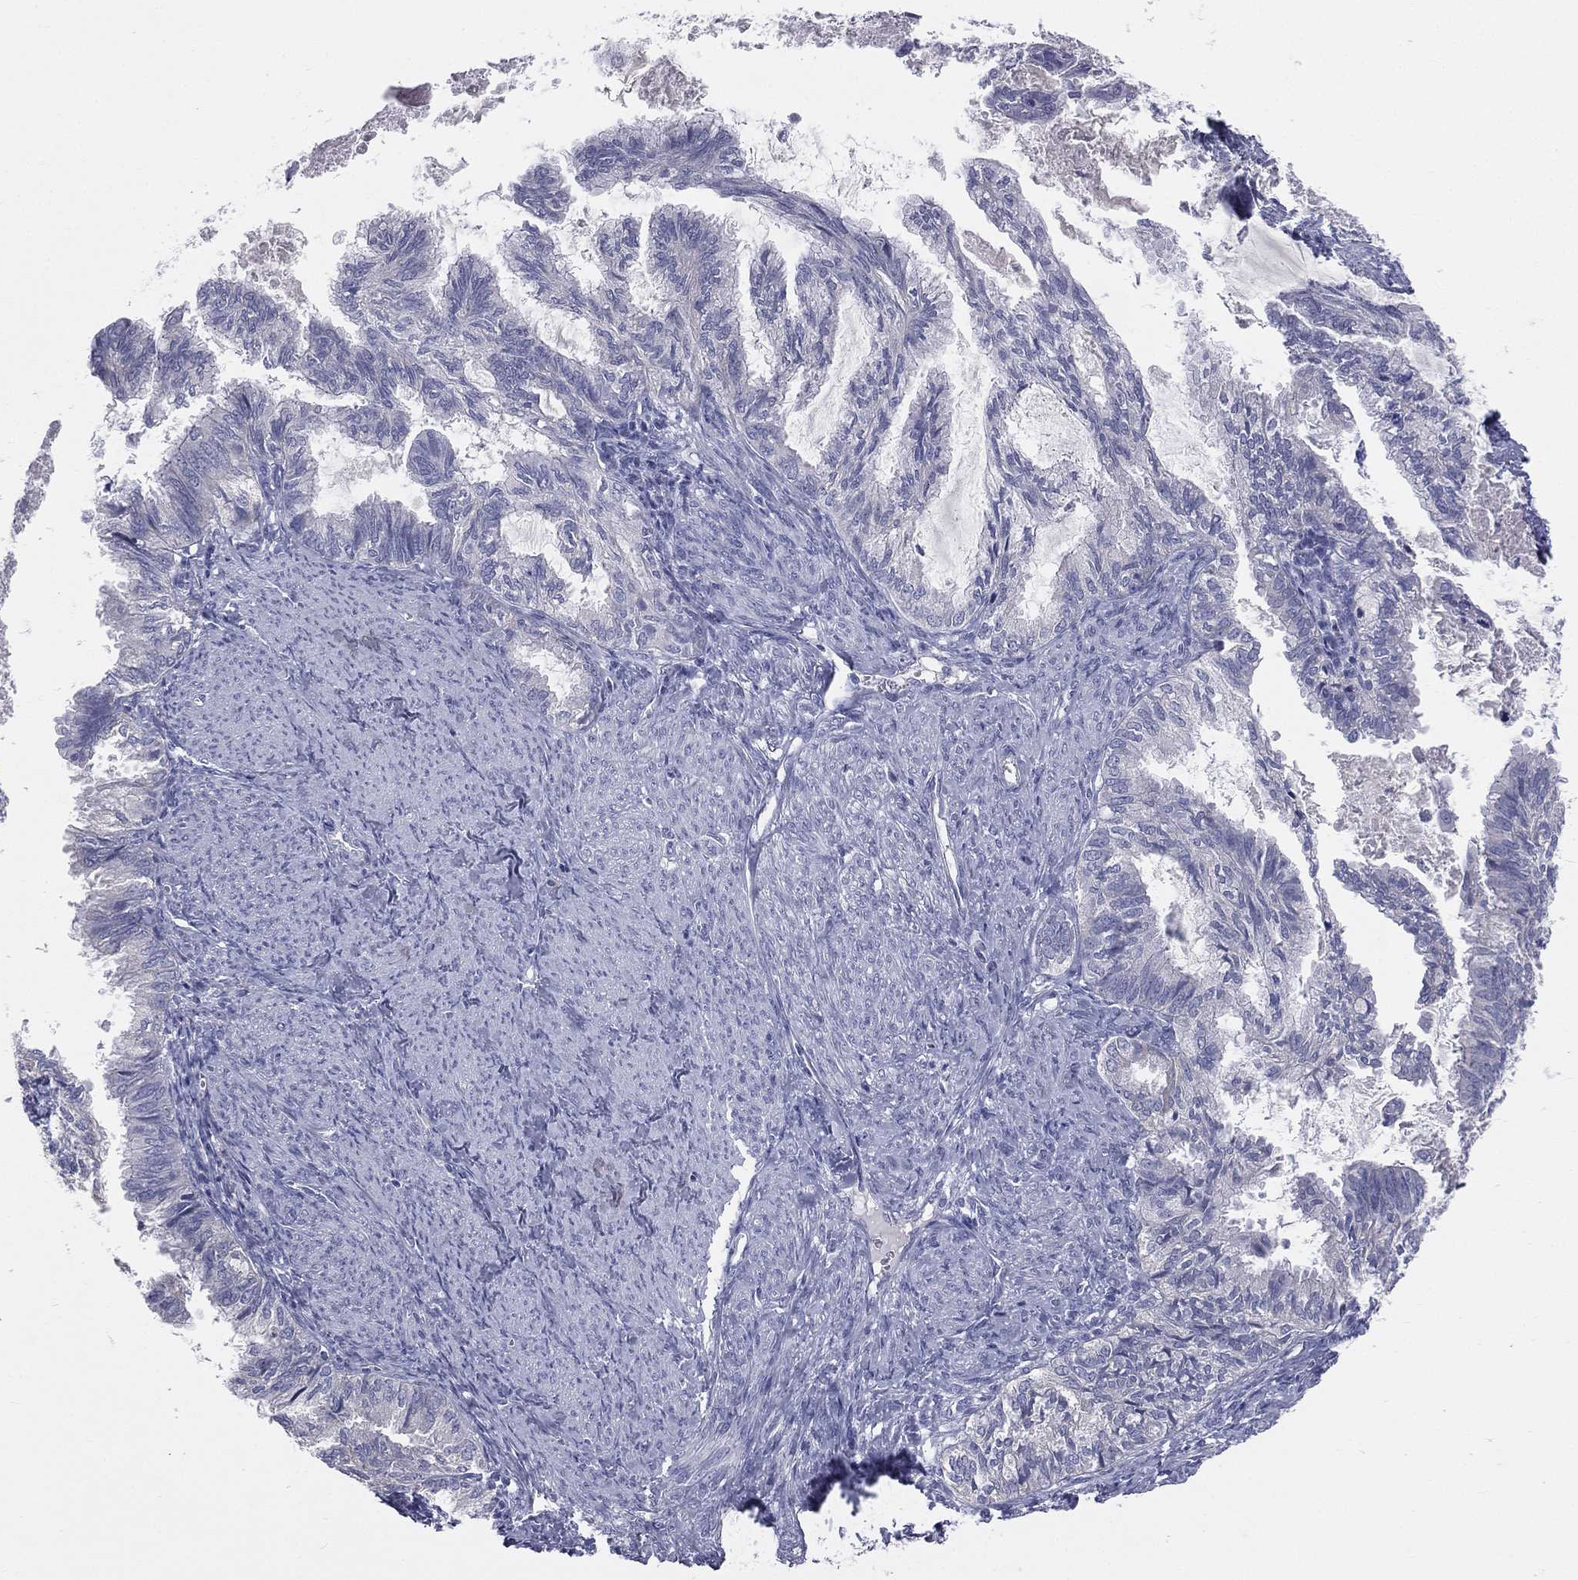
{"staining": {"intensity": "negative", "quantity": "none", "location": "none"}, "tissue": "endometrial cancer", "cell_type": "Tumor cells", "image_type": "cancer", "snomed": [{"axis": "morphology", "description": "Adenocarcinoma, NOS"}, {"axis": "topography", "description": "Endometrium"}], "caption": "Immunohistochemistry of adenocarcinoma (endometrial) reveals no expression in tumor cells.", "gene": "STK31", "patient": {"sex": "female", "age": 86}}